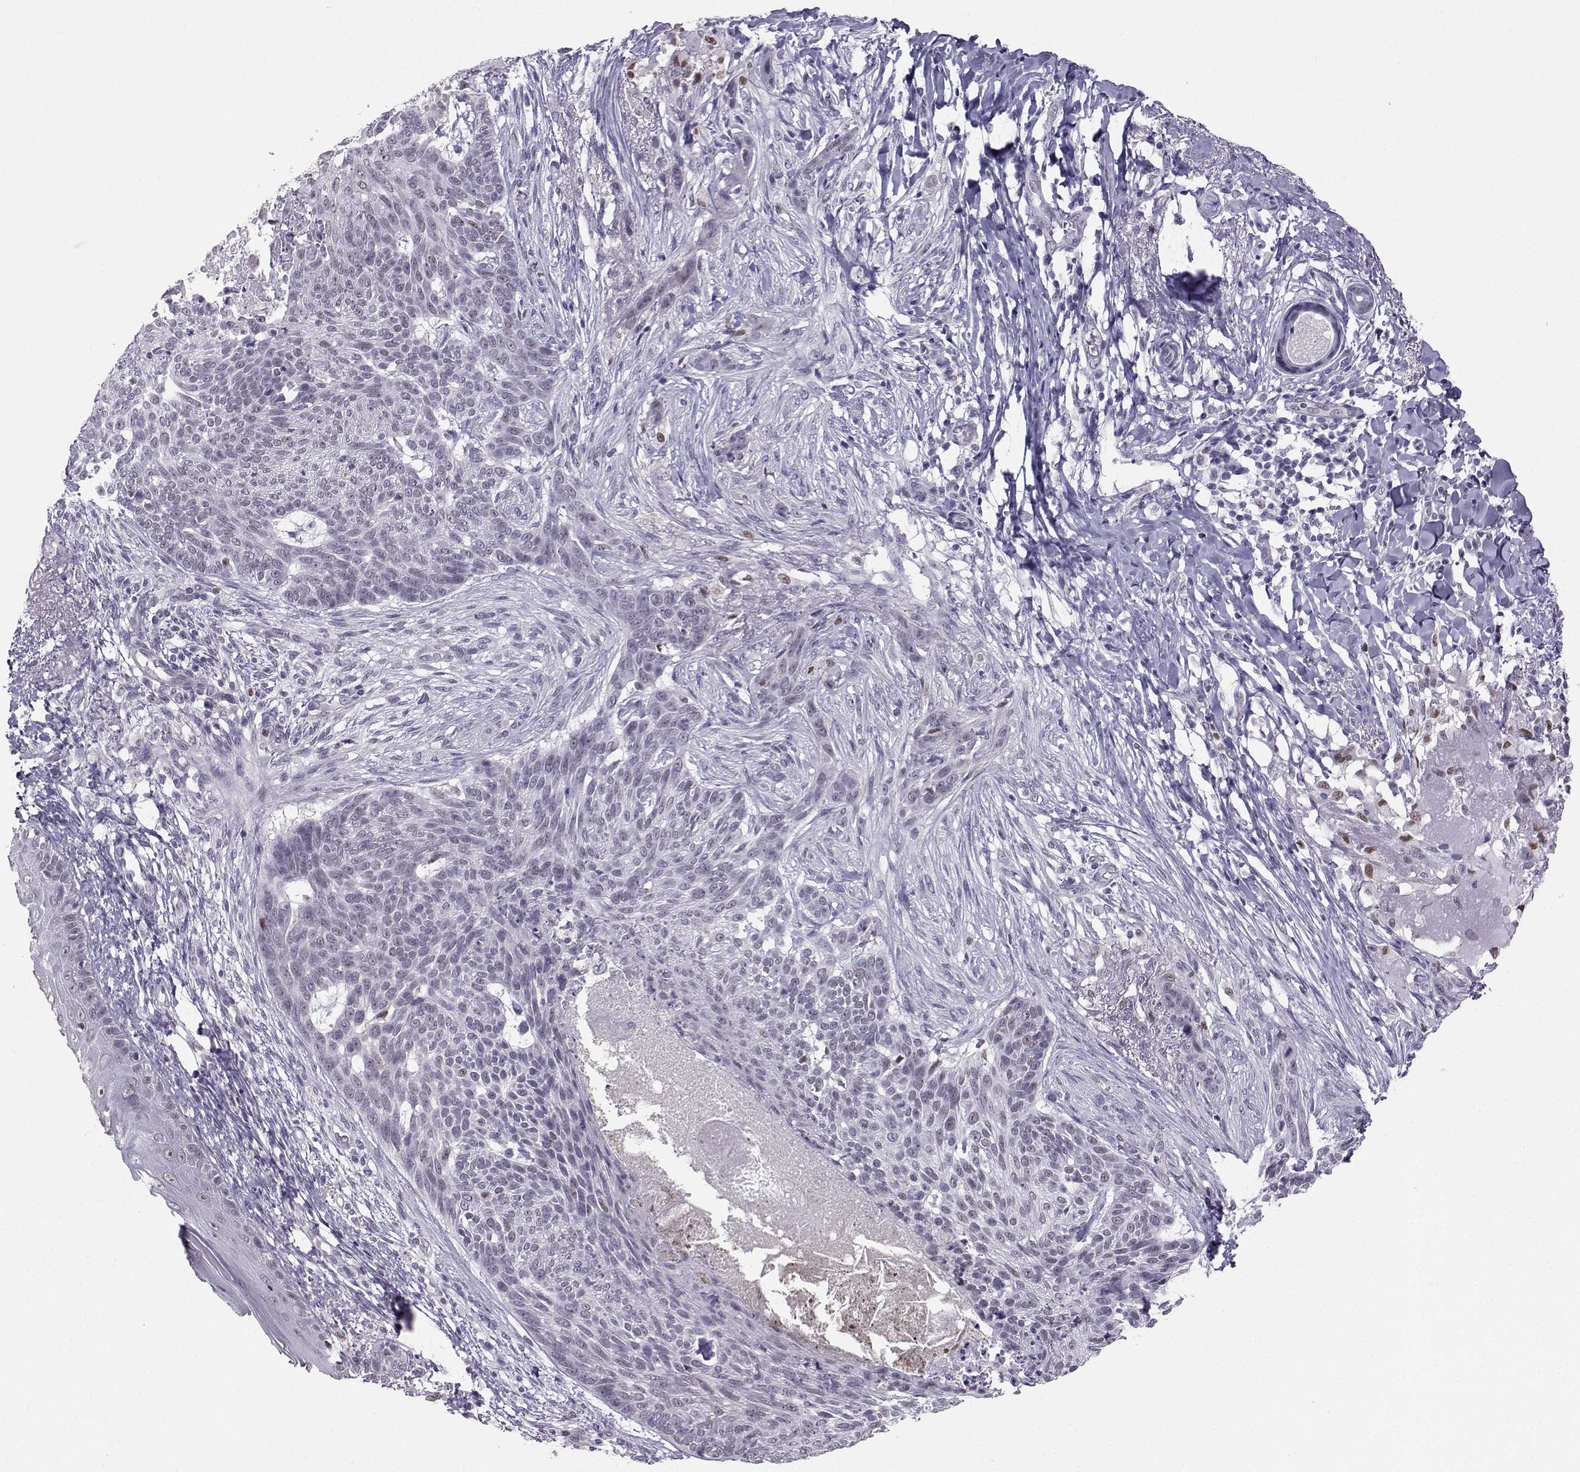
{"staining": {"intensity": "negative", "quantity": "none", "location": "none"}, "tissue": "skin cancer", "cell_type": "Tumor cells", "image_type": "cancer", "snomed": [{"axis": "morphology", "description": "Normal tissue, NOS"}, {"axis": "morphology", "description": "Basal cell carcinoma"}, {"axis": "topography", "description": "Skin"}], "caption": "A high-resolution image shows immunohistochemistry (IHC) staining of skin cancer, which exhibits no significant staining in tumor cells.", "gene": "TEDC2", "patient": {"sex": "male", "age": 84}}